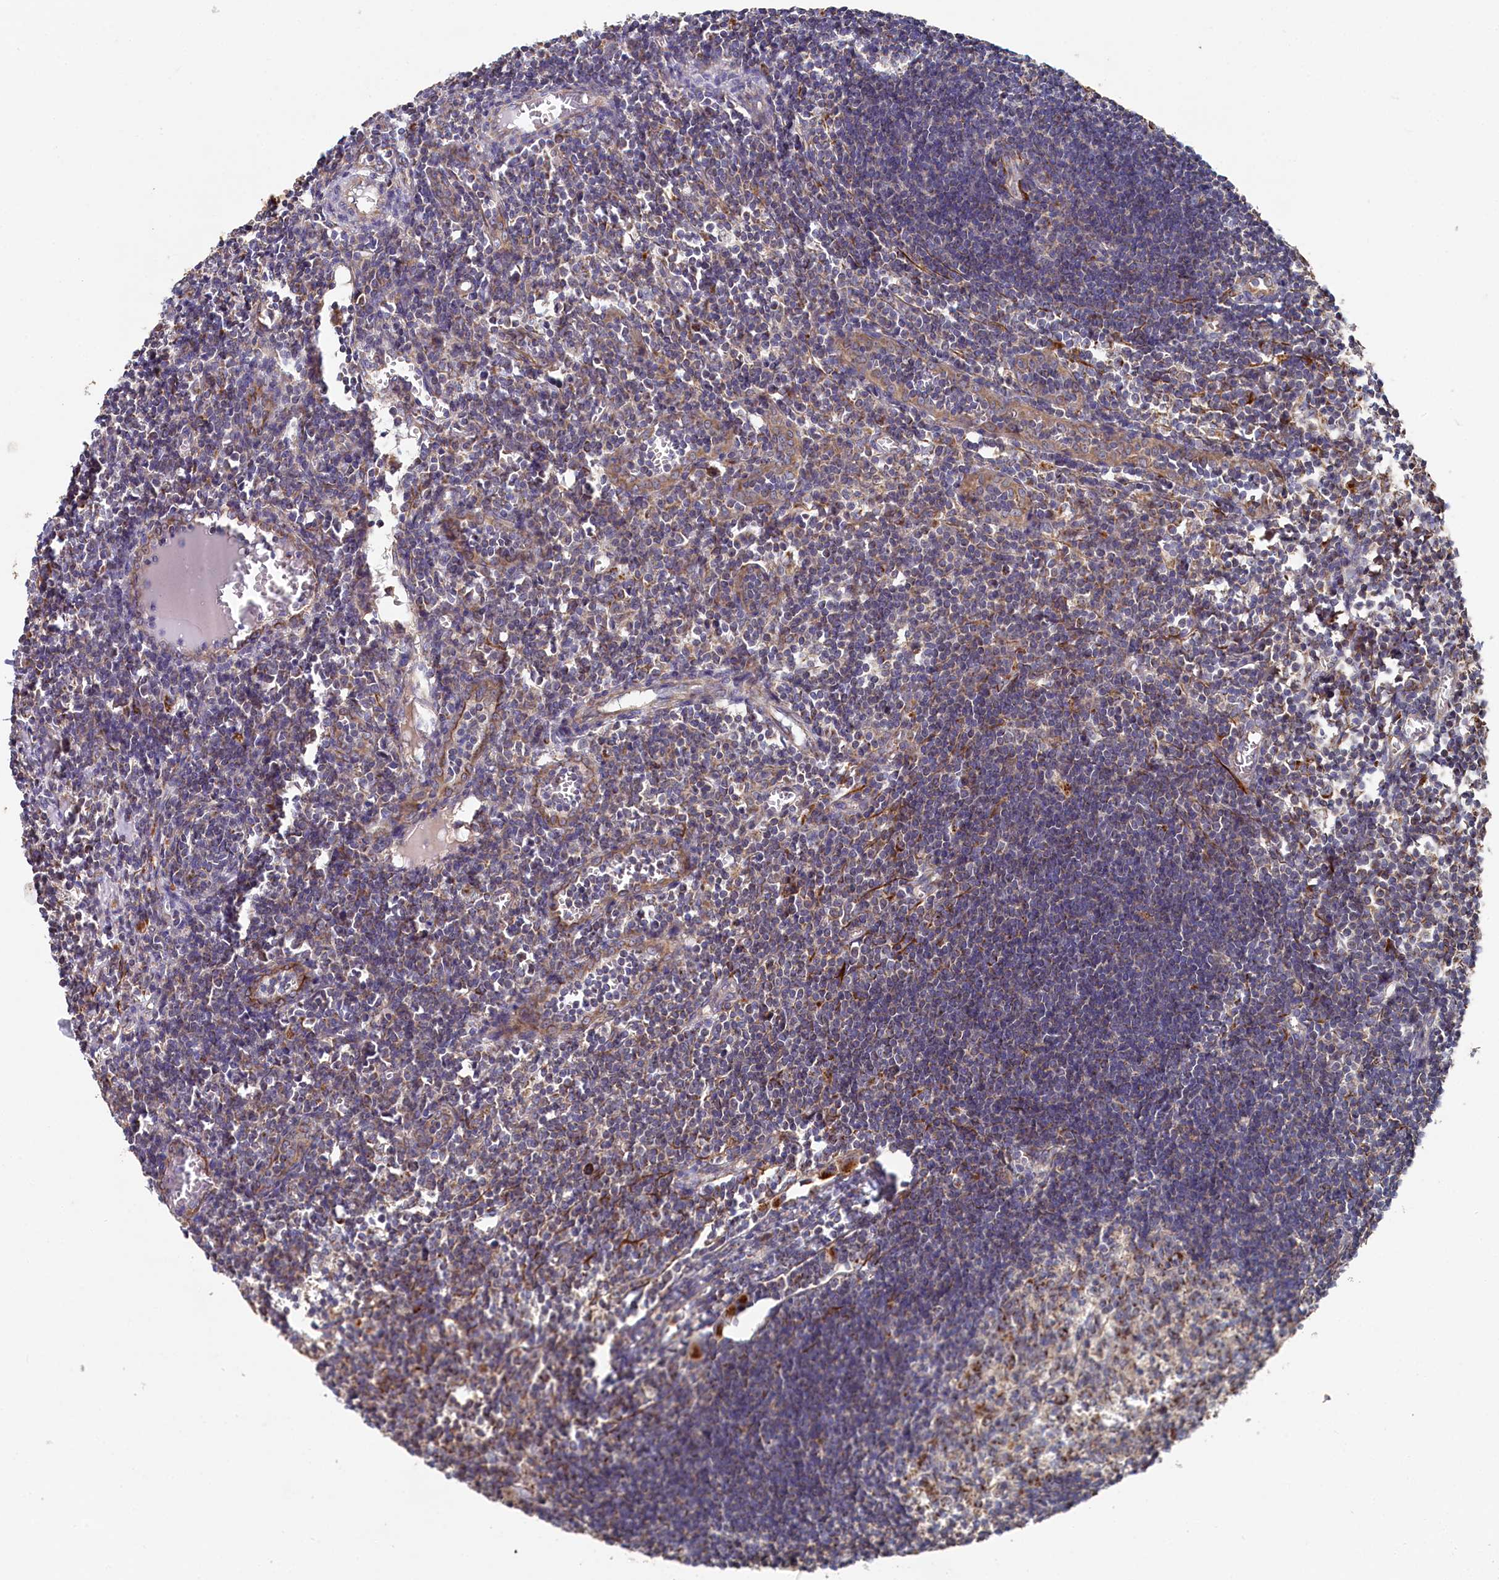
{"staining": {"intensity": "moderate", "quantity": "<25%", "location": "cytoplasmic/membranous"}, "tissue": "lymph node", "cell_type": "Germinal center cells", "image_type": "normal", "snomed": [{"axis": "morphology", "description": "Normal tissue, NOS"}, {"axis": "morphology", "description": "Malignant melanoma, Metastatic site"}, {"axis": "topography", "description": "Lymph node"}], "caption": "An immunohistochemistry (IHC) micrograph of normal tissue is shown. Protein staining in brown shows moderate cytoplasmic/membranous positivity in lymph node within germinal center cells.", "gene": "HAUS2", "patient": {"sex": "male", "age": 41}}